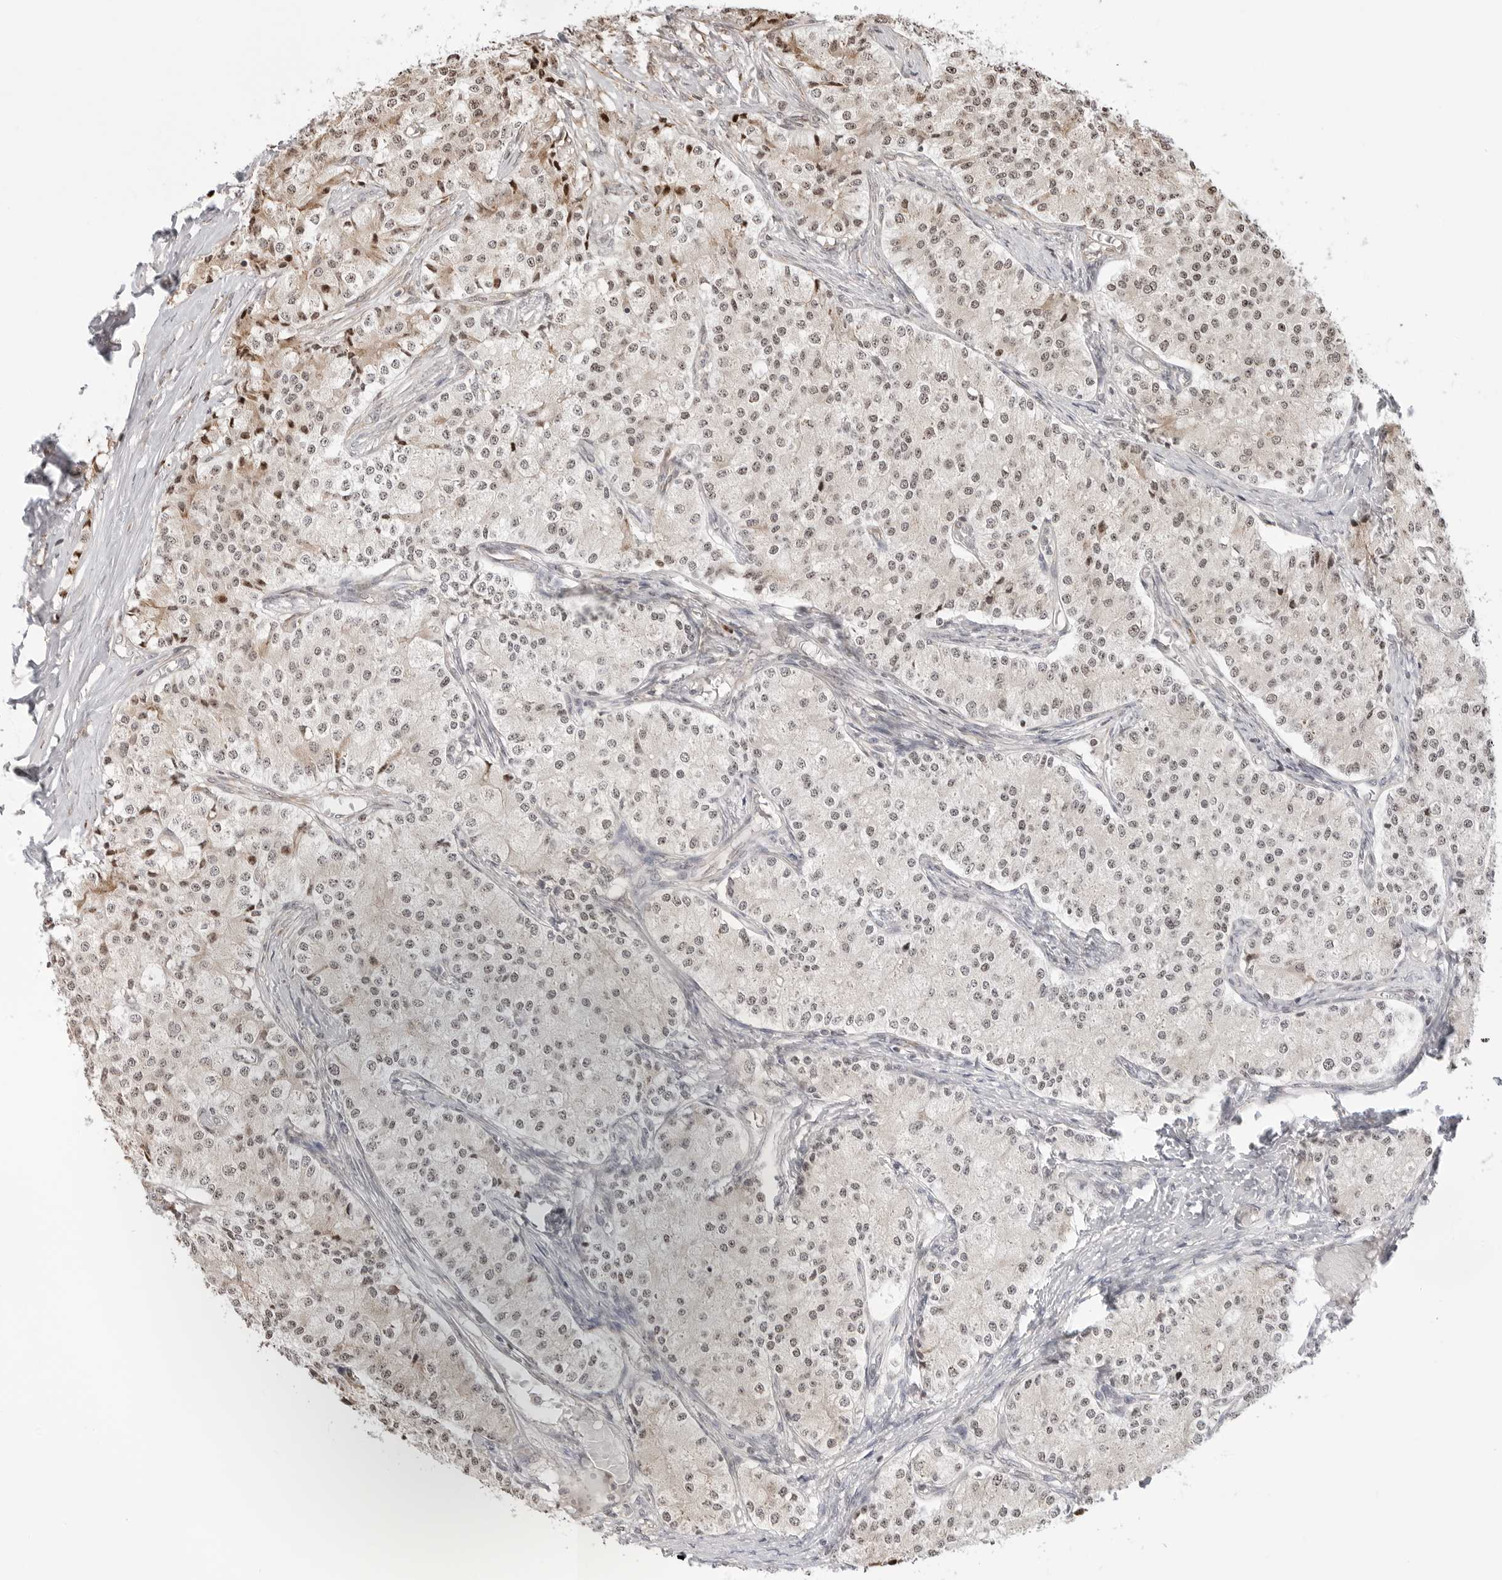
{"staining": {"intensity": "moderate", "quantity": "<25%", "location": "nuclear"}, "tissue": "carcinoid", "cell_type": "Tumor cells", "image_type": "cancer", "snomed": [{"axis": "morphology", "description": "Carcinoid, malignant, NOS"}, {"axis": "topography", "description": "Colon"}], "caption": "Immunohistochemistry (IHC) histopathology image of carcinoid (malignant) stained for a protein (brown), which exhibits low levels of moderate nuclear positivity in approximately <25% of tumor cells.", "gene": "FKBP14", "patient": {"sex": "female", "age": 52}}